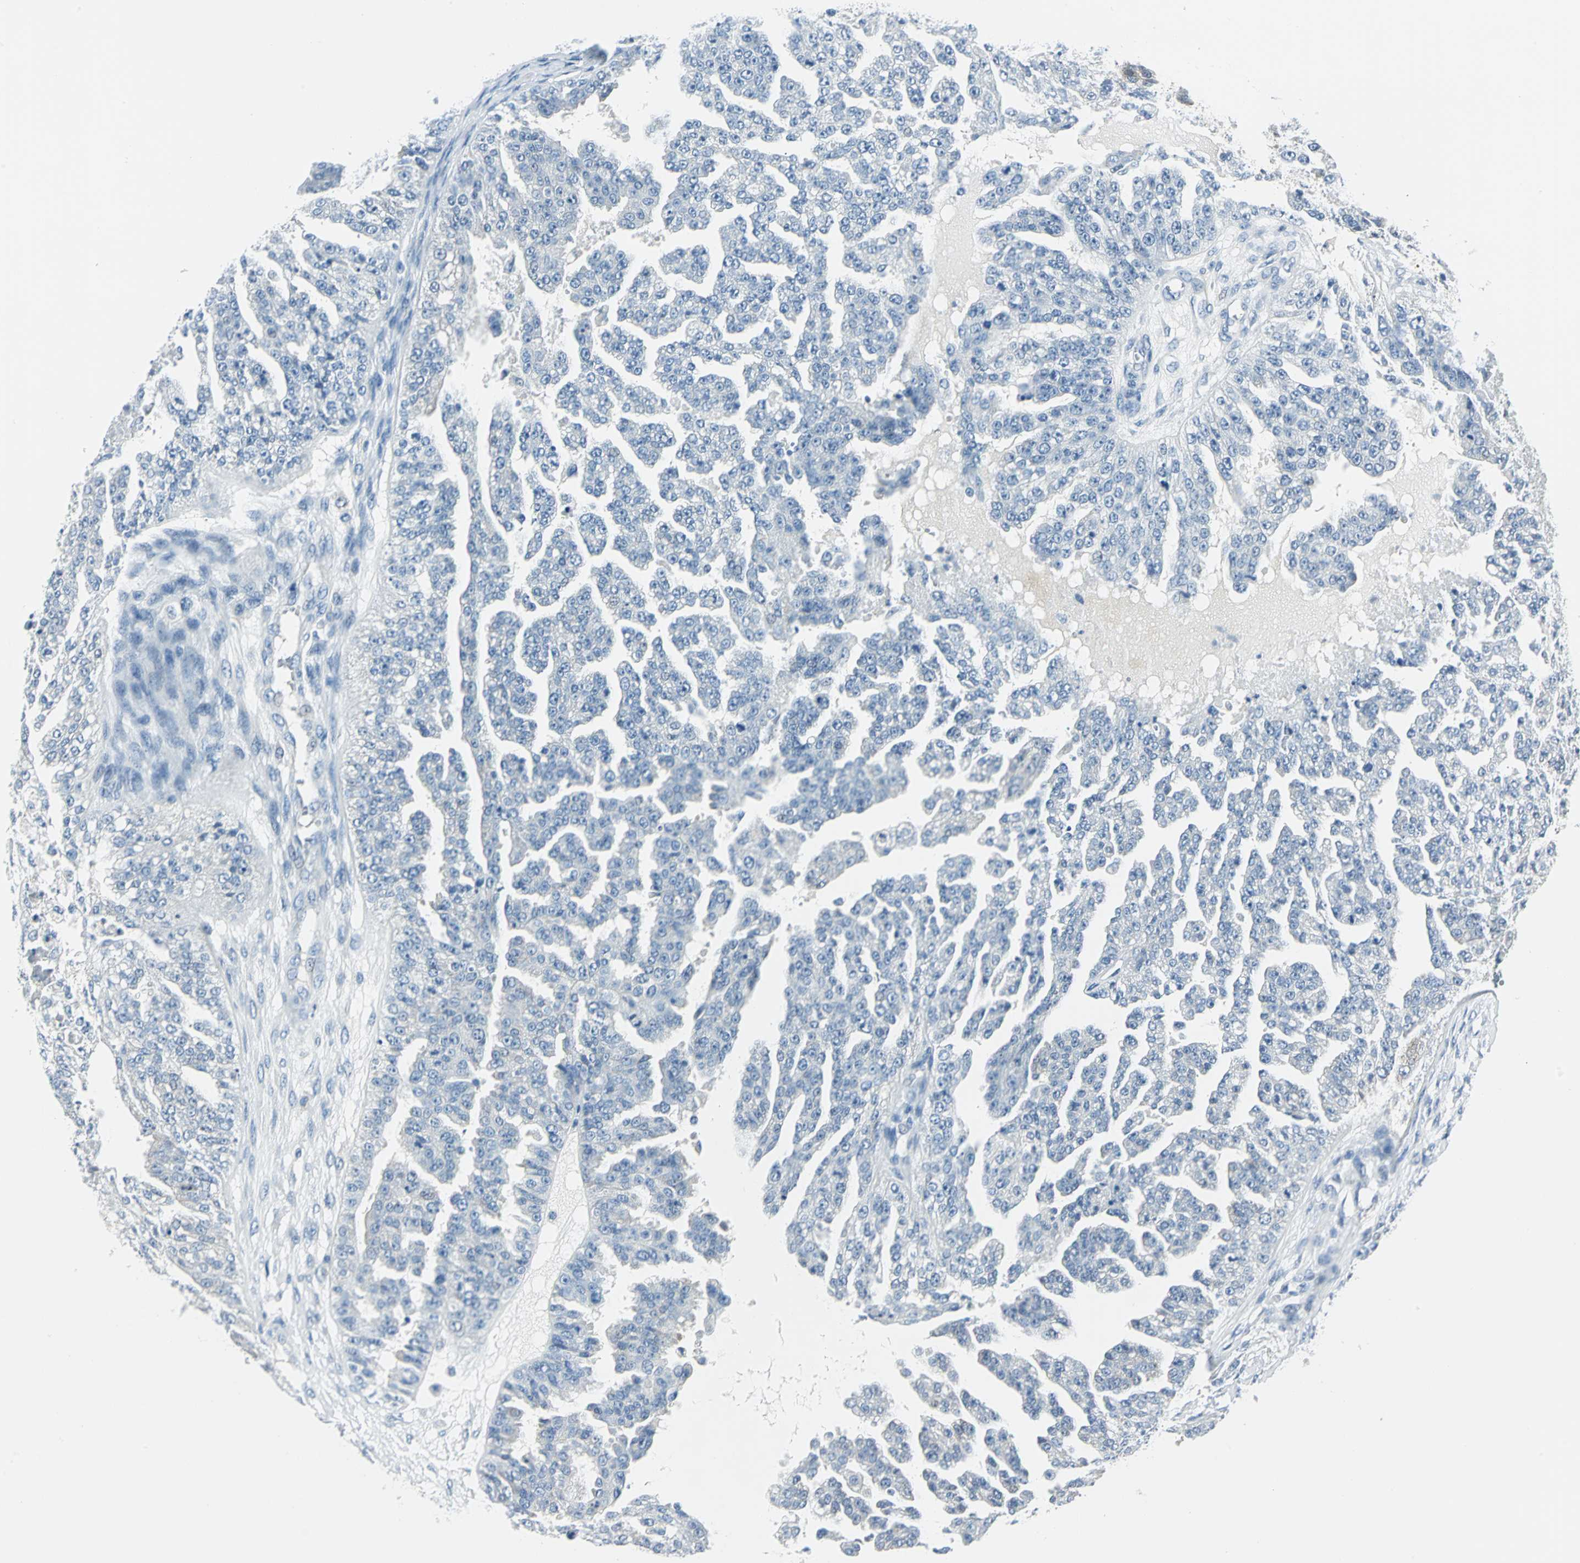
{"staining": {"intensity": "negative", "quantity": "none", "location": "none"}, "tissue": "ovarian cancer", "cell_type": "Tumor cells", "image_type": "cancer", "snomed": [{"axis": "morphology", "description": "Carcinoma, NOS"}, {"axis": "topography", "description": "Soft tissue"}, {"axis": "topography", "description": "Ovary"}], "caption": "Tumor cells show no significant positivity in ovarian cancer.", "gene": "AKR1A1", "patient": {"sex": "female", "age": 54}}